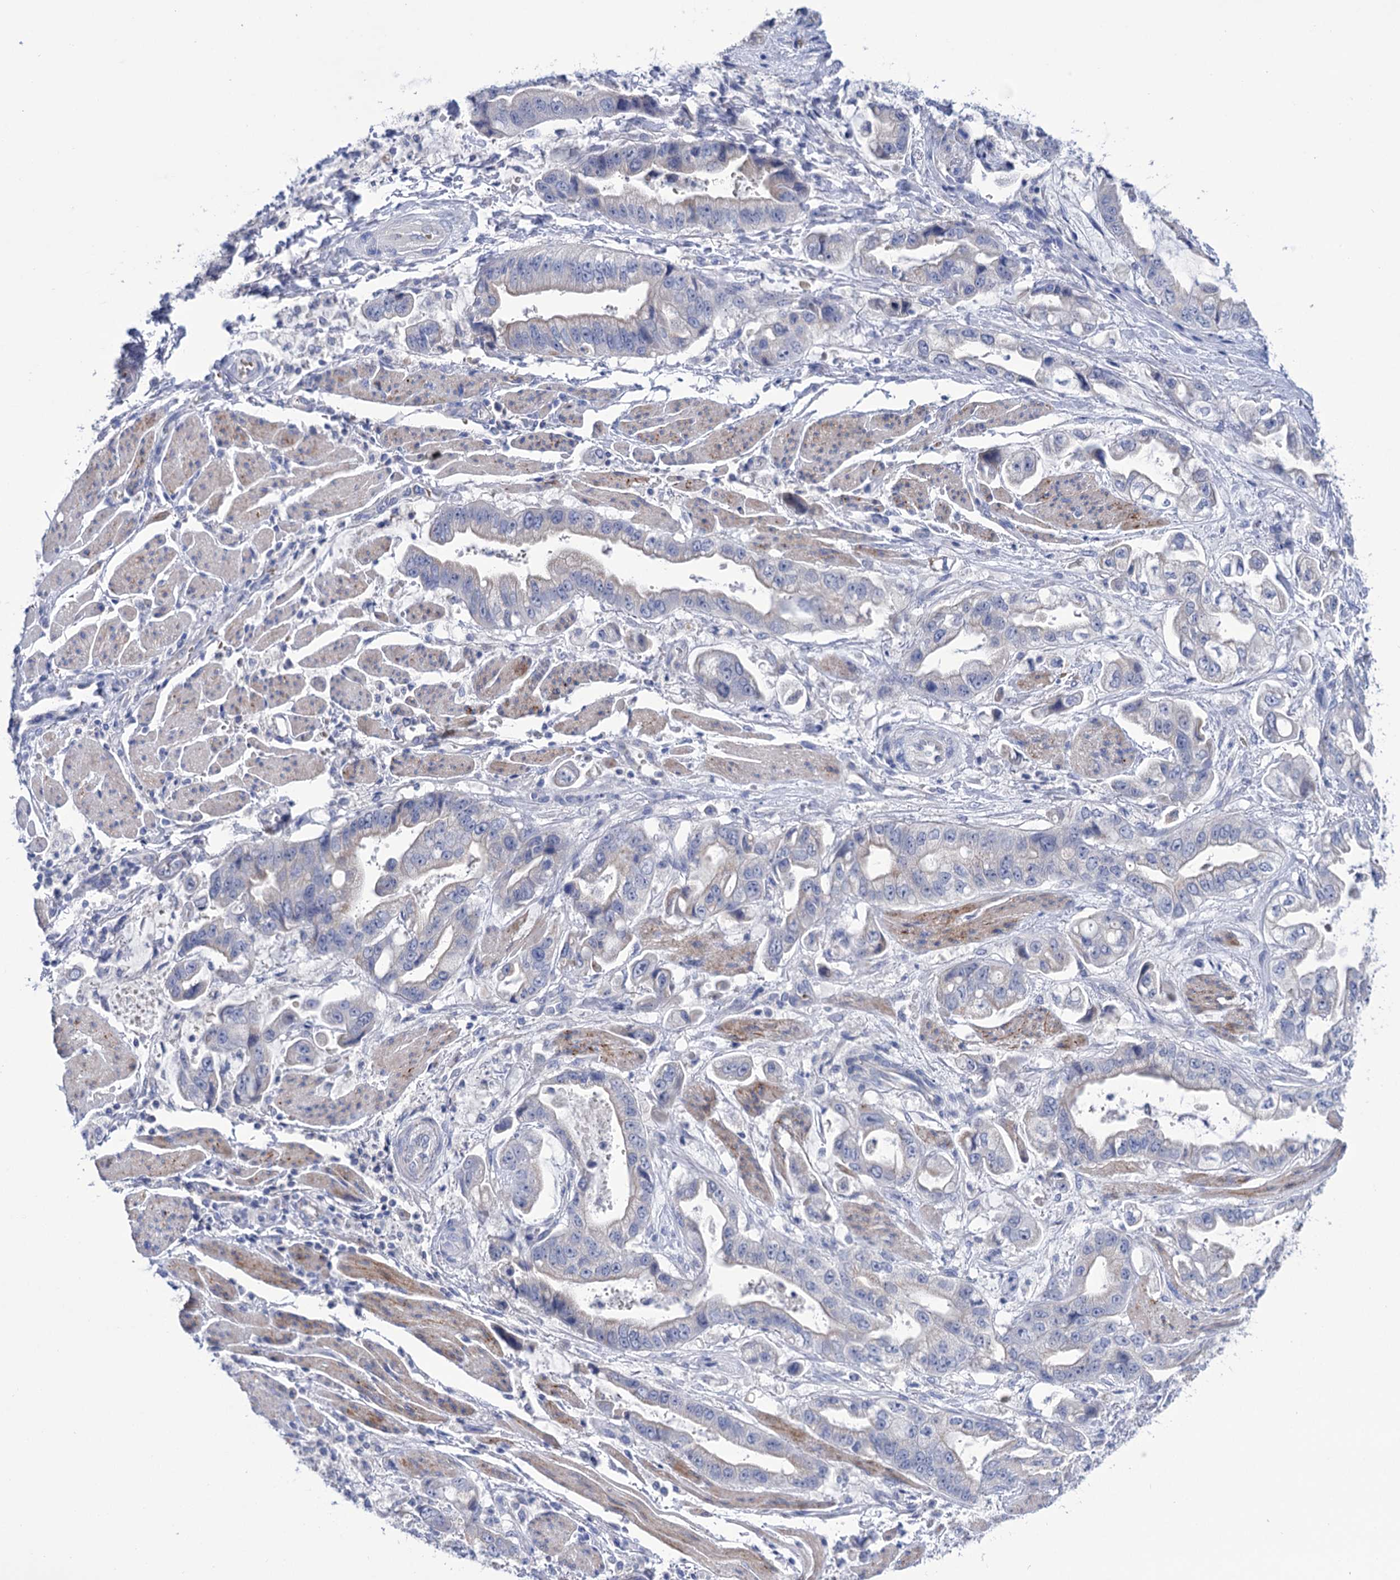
{"staining": {"intensity": "weak", "quantity": "<25%", "location": "cytoplasmic/membranous"}, "tissue": "stomach cancer", "cell_type": "Tumor cells", "image_type": "cancer", "snomed": [{"axis": "morphology", "description": "Adenocarcinoma, NOS"}, {"axis": "topography", "description": "Stomach"}], "caption": "There is no significant positivity in tumor cells of stomach cancer (adenocarcinoma).", "gene": "YARS2", "patient": {"sex": "male", "age": 62}}